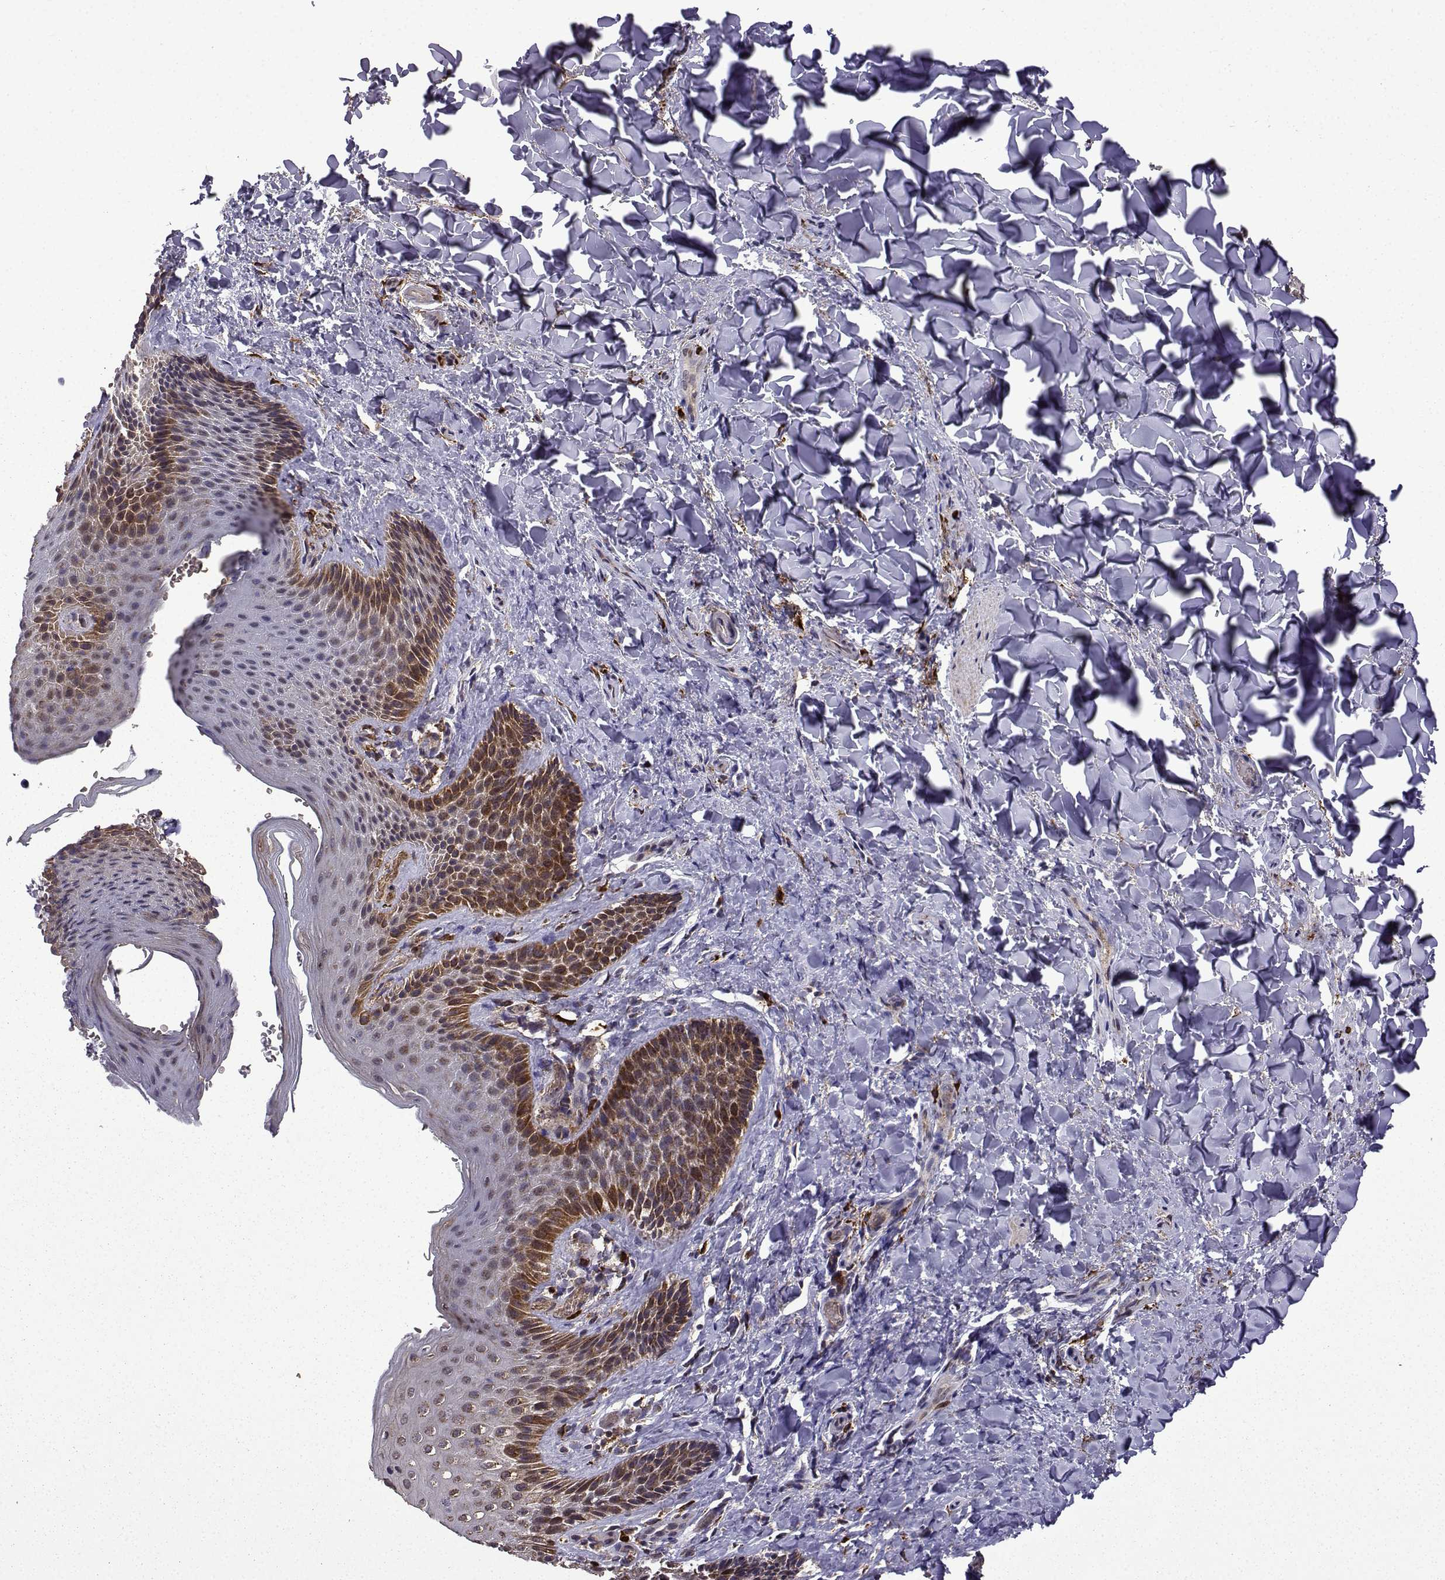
{"staining": {"intensity": "moderate", "quantity": "25%-75%", "location": "cytoplasmic/membranous"}, "tissue": "skin", "cell_type": "Epidermal cells", "image_type": "normal", "snomed": [{"axis": "morphology", "description": "Normal tissue, NOS"}, {"axis": "topography", "description": "Anal"}], "caption": "Protein expression analysis of unremarkable skin demonstrates moderate cytoplasmic/membranous staining in about 25%-75% of epidermal cells. Immunohistochemistry stains the protein of interest in brown and the nuclei are stained blue.", "gene": "TAB2", "patient": {"sex": "male", "age": 36}}